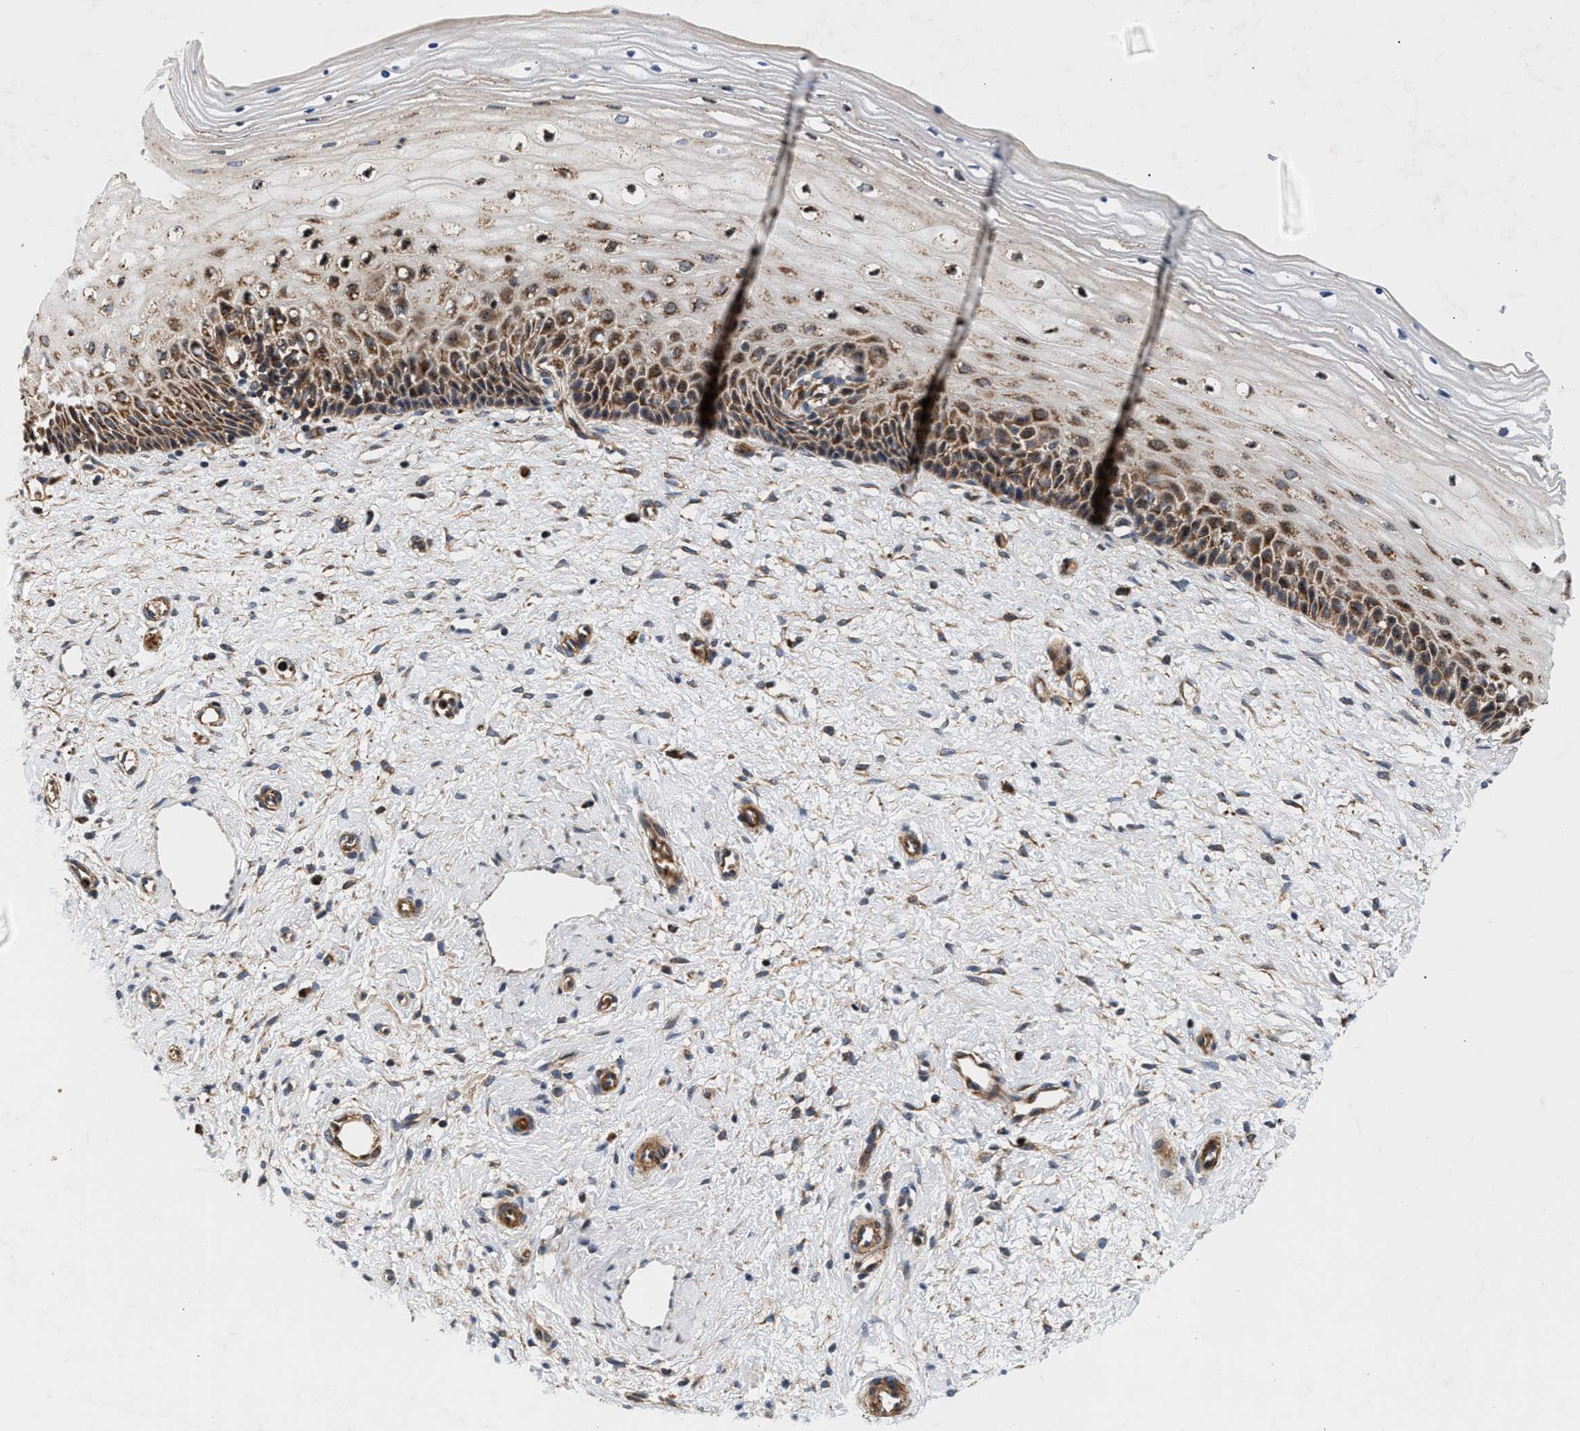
{"staining": {"intensity": "moderate", "quantity": ">75%", "location": "cytoplasmic/membranous"}, "tissue": "cervix", "cell_type": "Glandular cells", "image_type": "normal", "snomed": [{"axis": "morphology", "description": "Normal tissue, NOS"}, {"axis": "topography", "description": "Cervix"}], "caption": "Immunohistochemistry (IHC) of unremarkable cervix exhibits medium levels of moderate cytoplasmic/membranous staining in approximately >75% of glandular cells. (IHC, brightfield microscopy, high magnification).", "gene": "SGK1", "patient": {"sex": "female", "age": 39}}